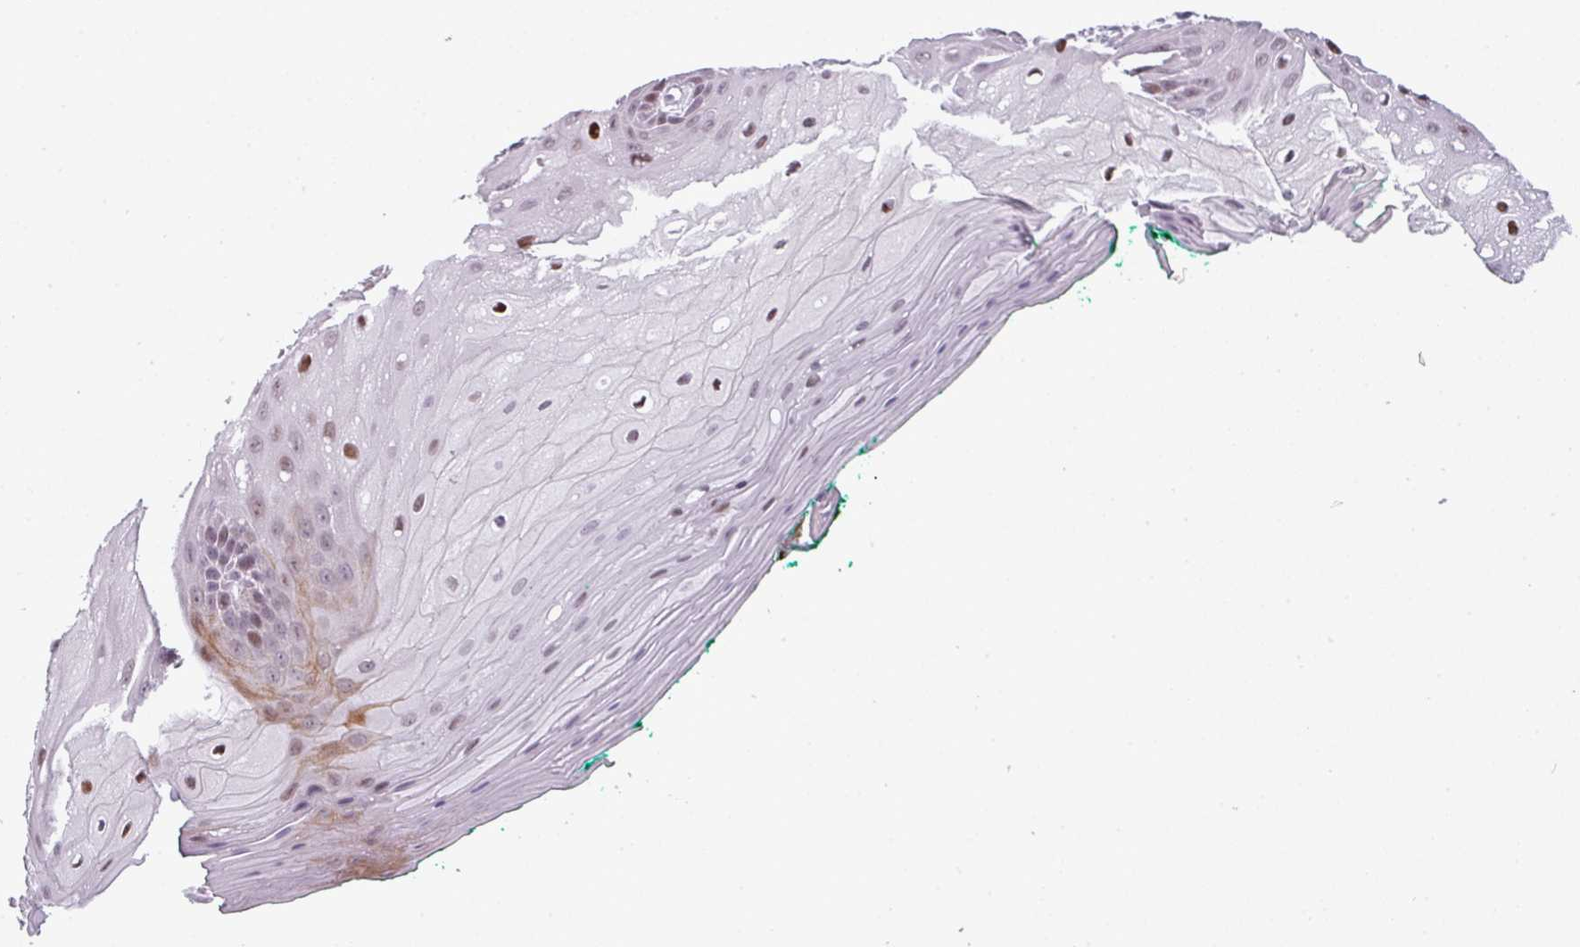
{"staining": {"intensity": "moderate", "quantity": "25%-75%", "location": "nuclear"}, "tissue": "oral mucosa", "cell_type": "Squamous epithelial cells", "image_type": "normal", "snomed": [{"axis": "morphology", "description": "Normal tissue, NOS"}, {"axis": "morphology", "description": "Squamous cell carcinoma, NOS"}, {"axis": "topography", "description": "Oral tissue"}, {"axis": "topography", "description": "Tounge, NOS"}, {"axis": "topography", "description": "Head-Neck"}], "caption": "Squamous epithelial cells reveal moderate nuclear staining in about 25%-75% of cells in unremarkable oral mucosa.", "gene": "TMEFF1", "patient": {"sex": "male", "age": 79}}